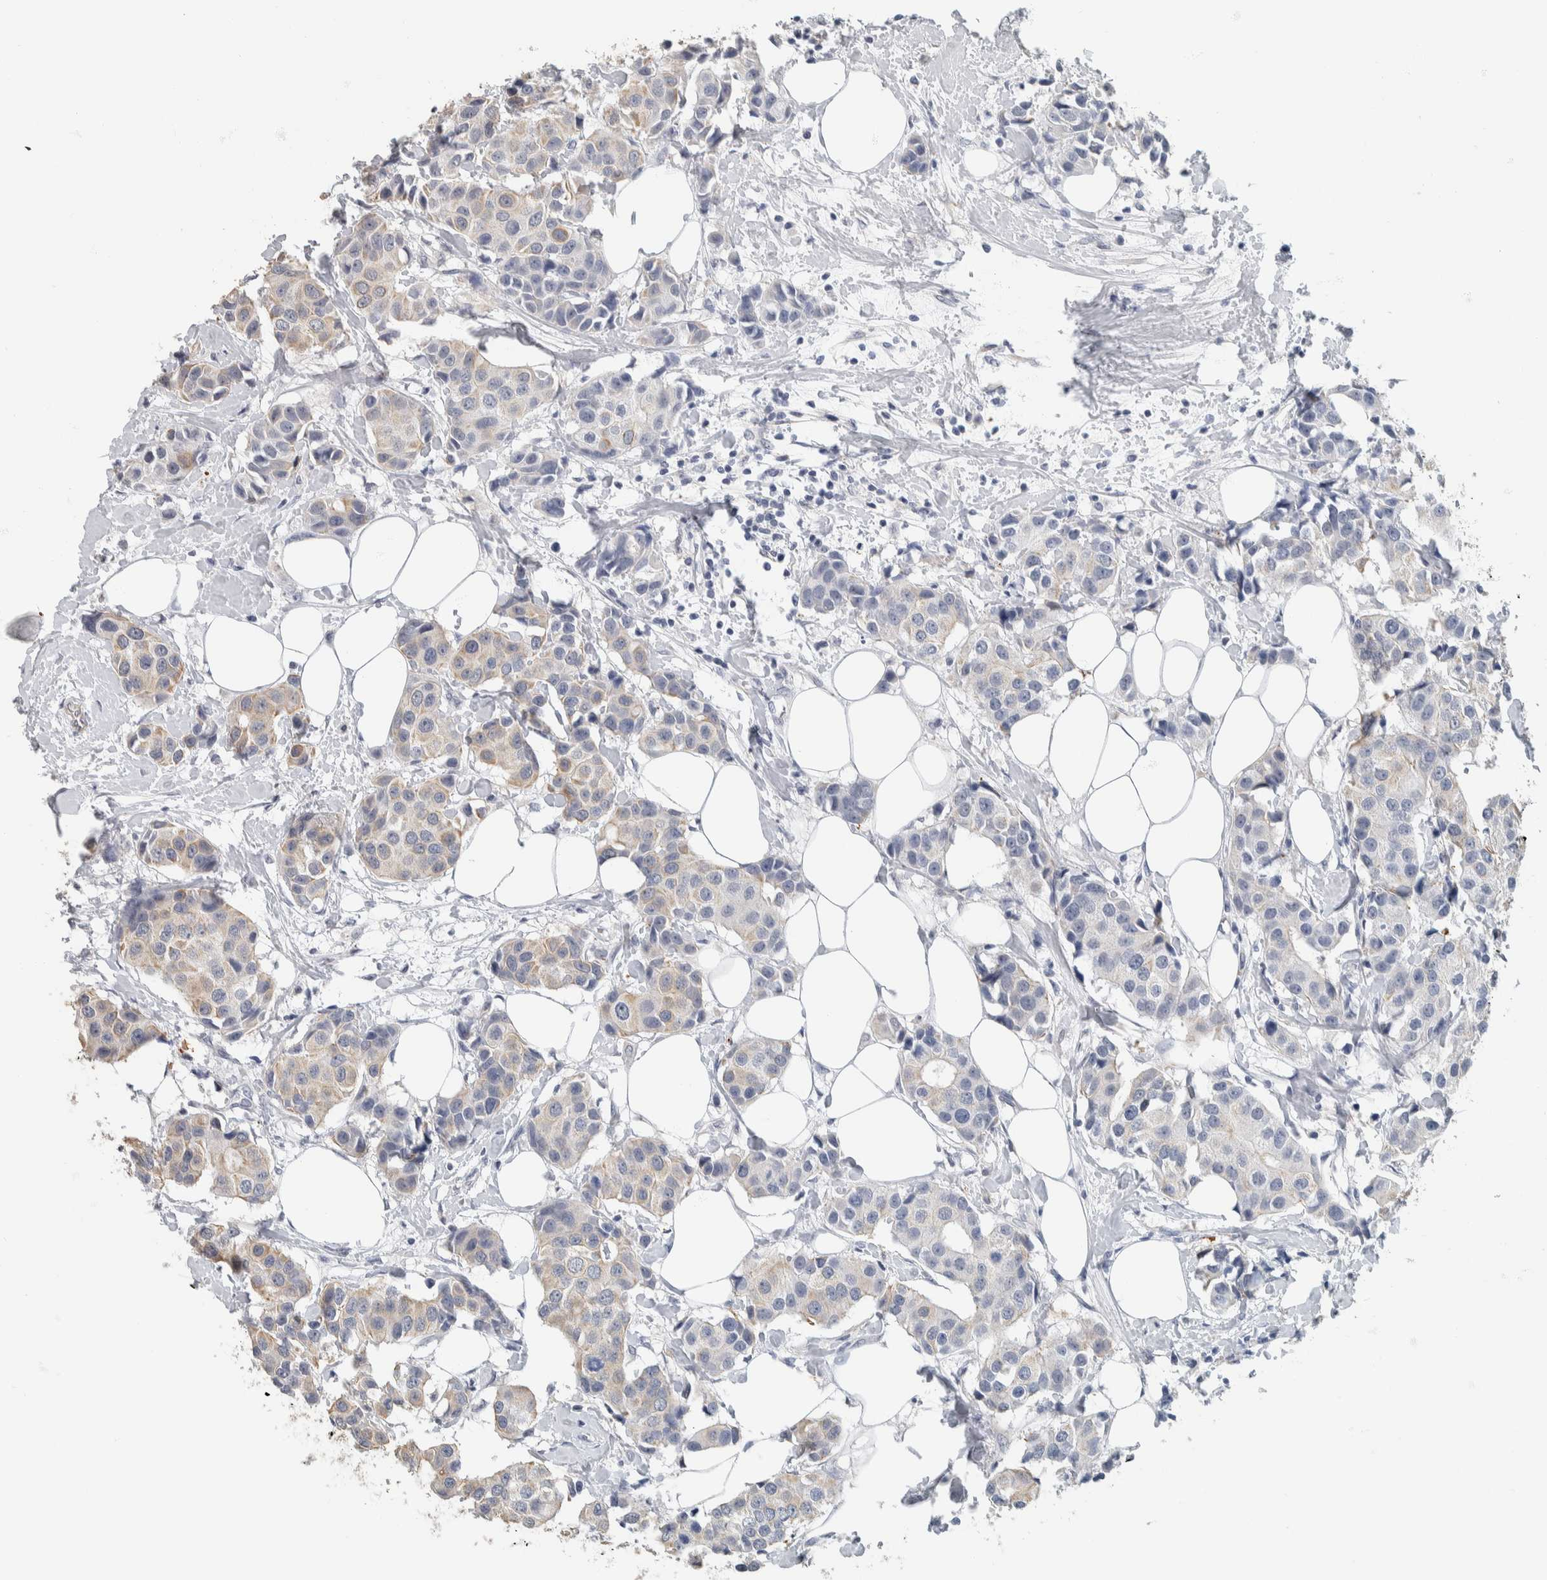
{"staining": {"intensity": "weak", "quantity": "25%-75%", "location": "cytoplasmic/membranous"}, "tissue": "breast cancer", "cell_type": "Tumor cells", "image_type": "cancer", "snomed": [{"axis": "morphology", "description": "Normal tissue, NOS"}, {"axis": "morphology", "description": "Duct carcinoma"}, {"axis": "topography", "description": "Breast"}], "caption": "Breast cancer stained with a protein marker demonstrates weak staining in tumor cells.", "gene": "NEFM", "patient": {"sex": "female", "age": 39}}